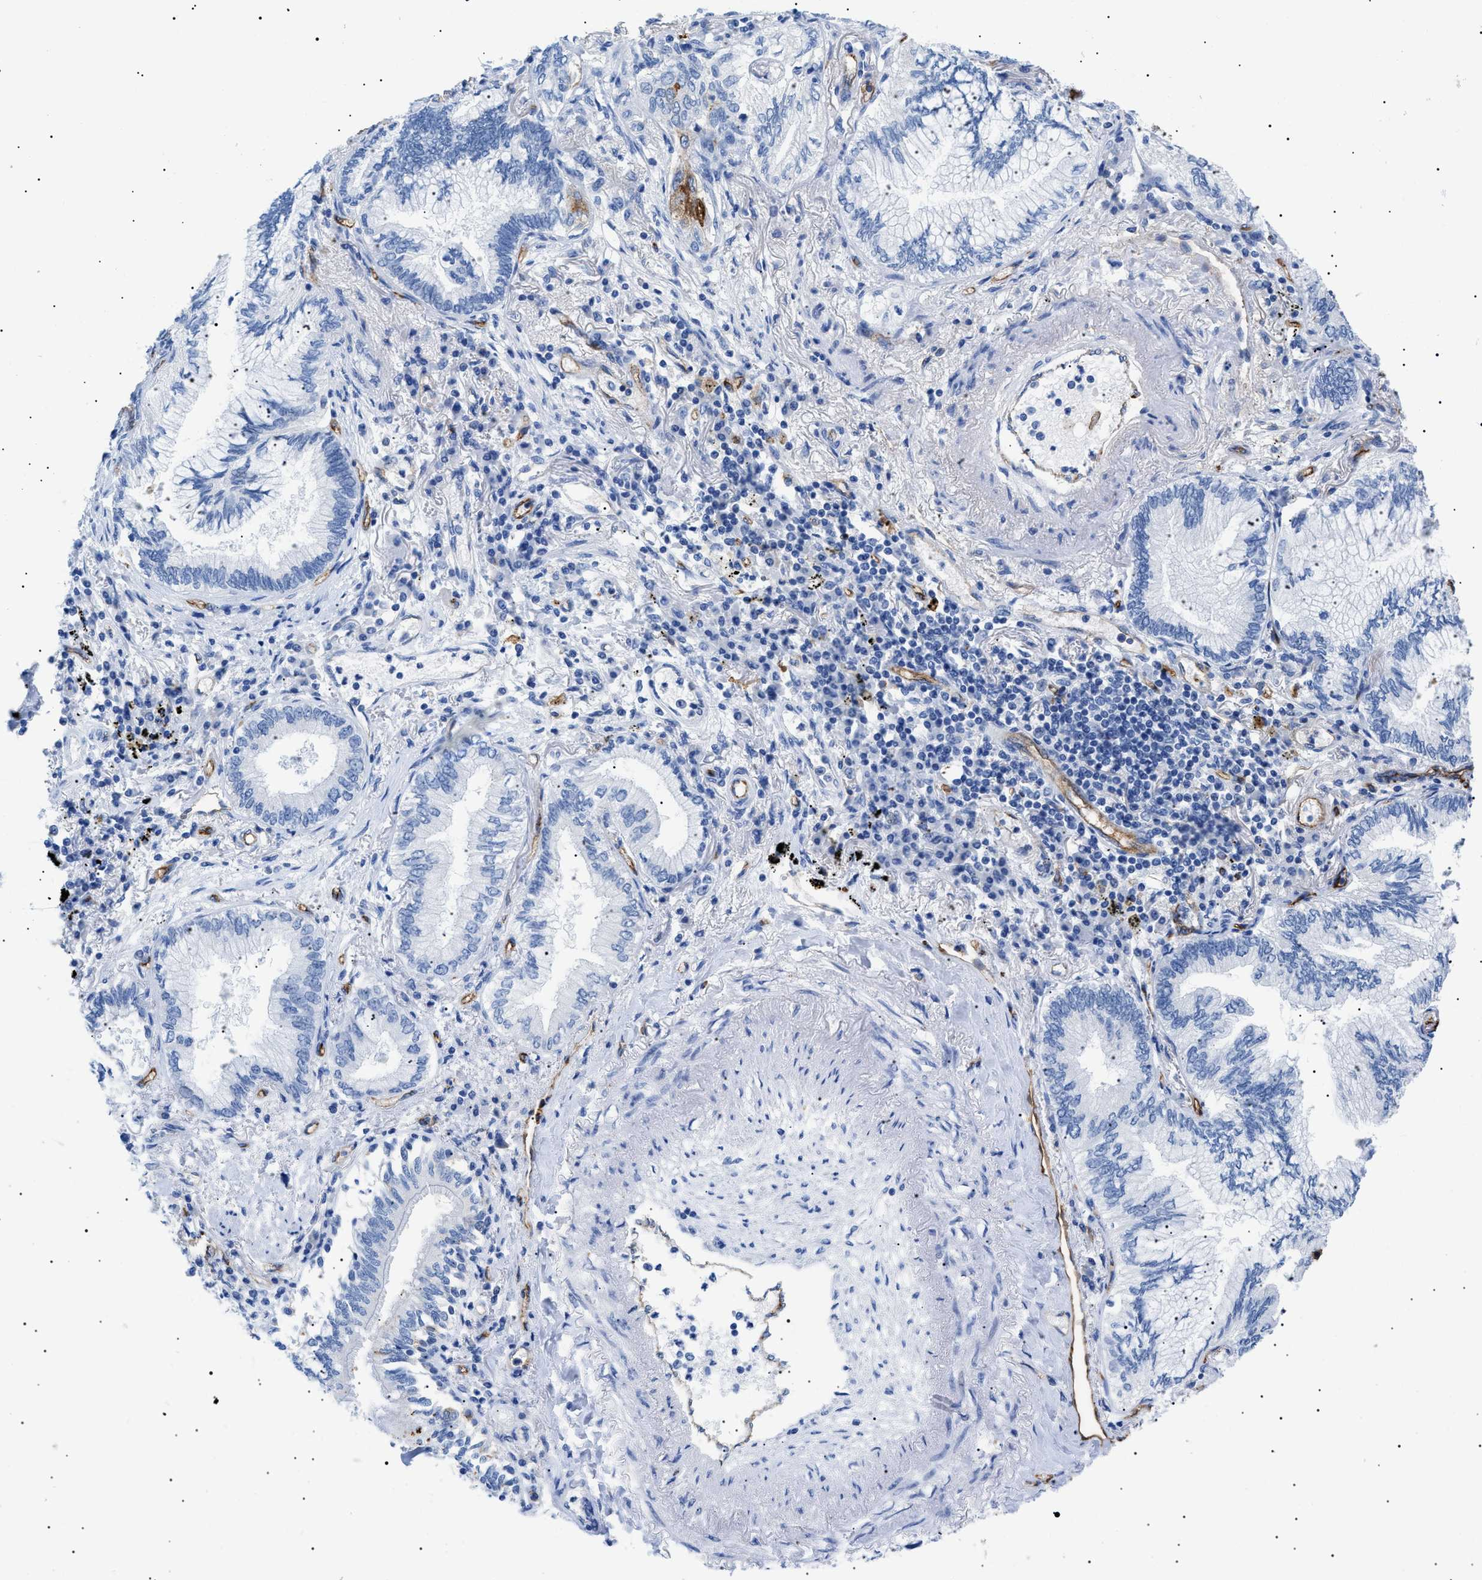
{"staining": {"intensity": "negative", "quantity": "none", "location": "none"}, "tissue": "lung cancer", "cell_type": "Tumor cells", "image_type": "cancer", "snomed": [{"axis": "morphology", "description": "Normal tissue, NOS"}, {"axis": "morphology", "description": "Adenocarcinoma, NOS"}, {"axis": "topography", "description": "Bronchus"}, {"axis": "topography", "description": "Lung"}], "caption": "An image of lung cancer (adenocarcinoma) stained for a protein reveals no brown staining in tumor cells.", "gene": "PODXL", "patient": {"sex": "female", "age": 70}}